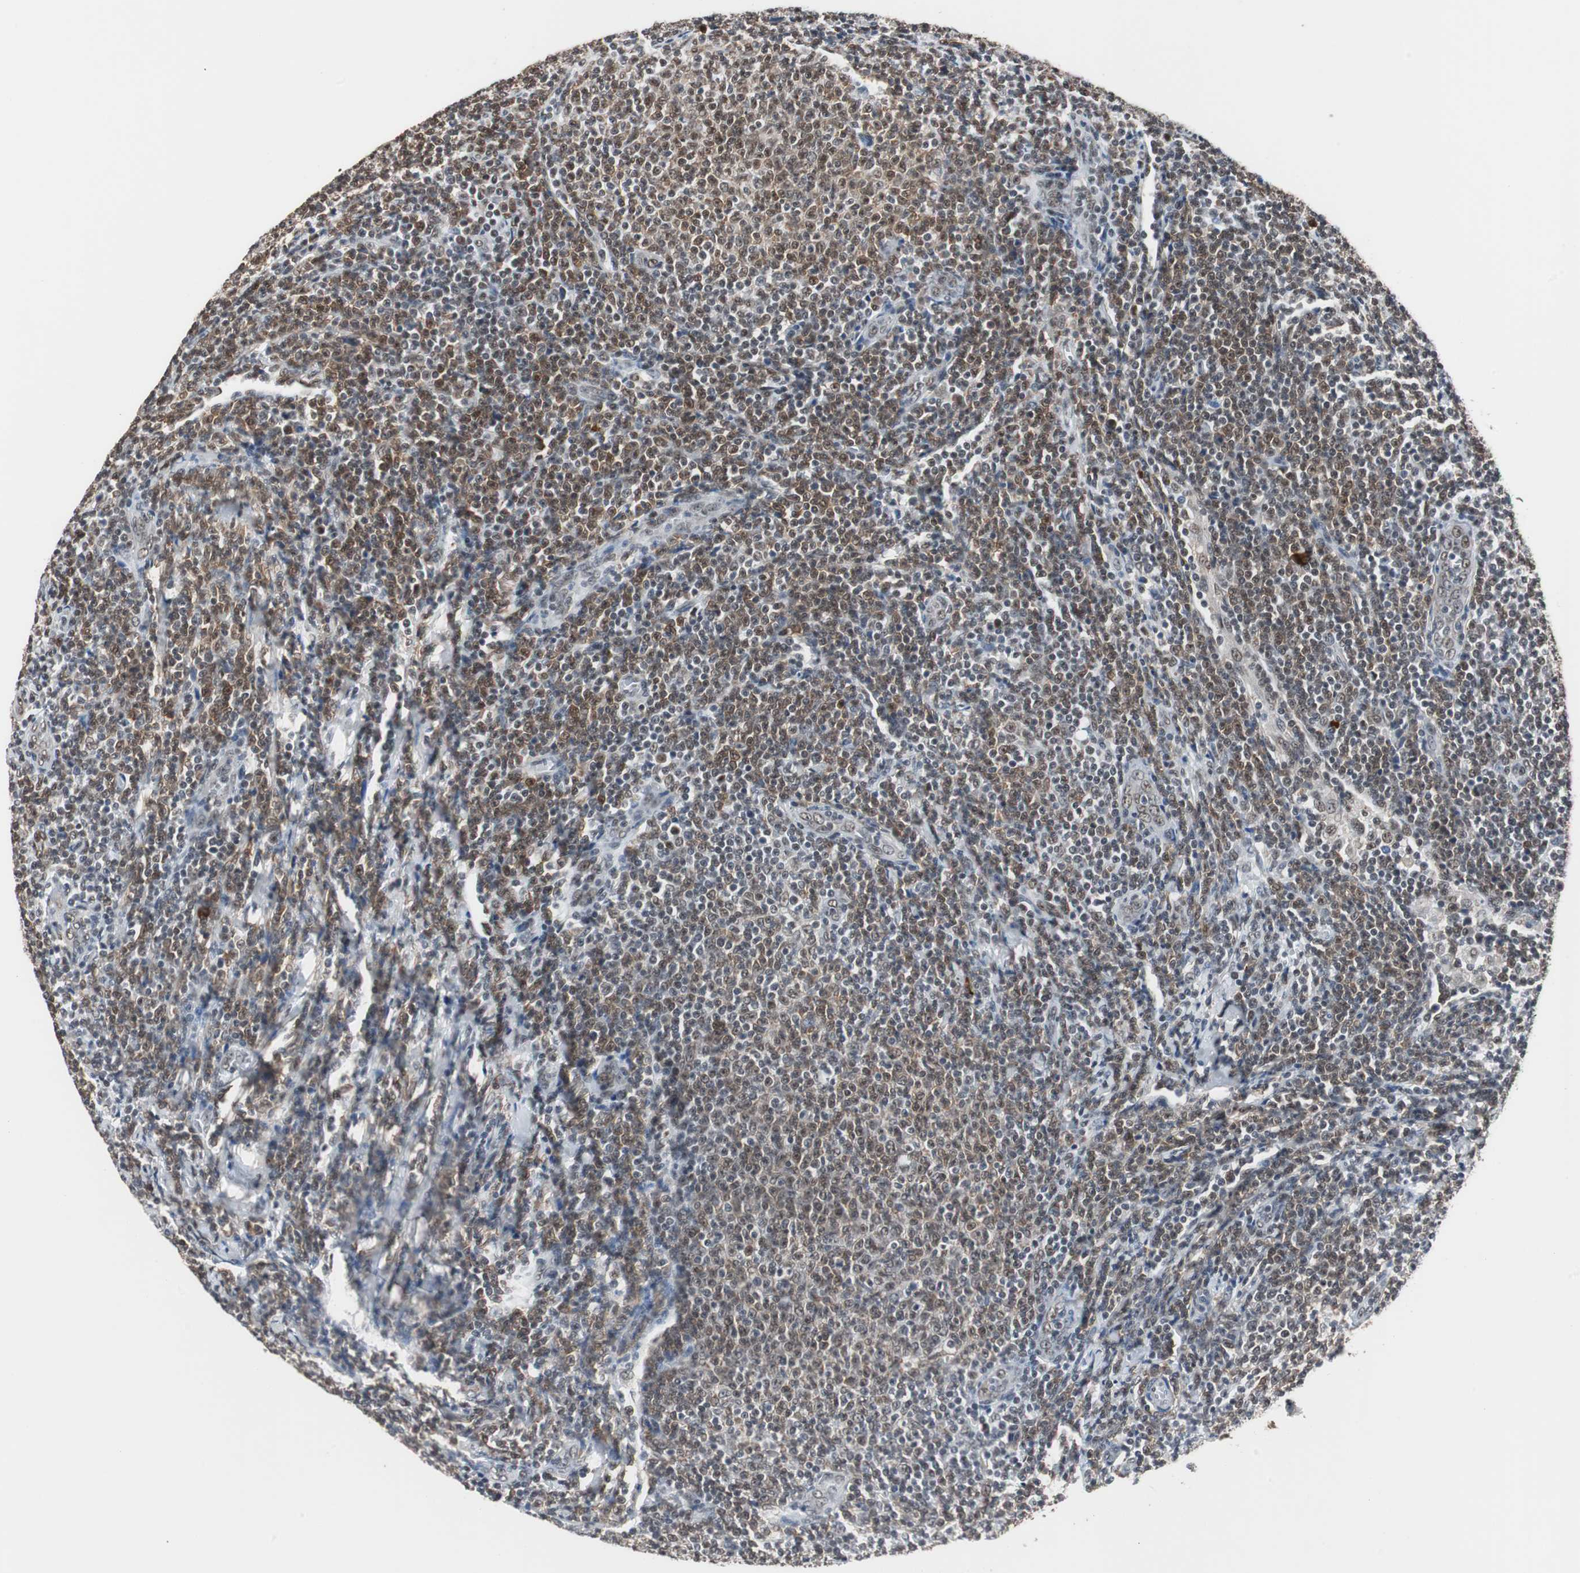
{"staining": {"intensity": "strong", "quantity": ">75%", "location": "cytoplasmic/membranous,nuclear"}, "tissue": "lymphoma", "cell_type": "Tumor cells", "image_type": "cancer", "snomed": [{"axis": "morphology", "description": "Malignant lymphoma, non-Hodgkin's type, Low grade"}, {"axis": "topography", "description": "Lymph node"}], "caption": "This histopathology image reveals immunohistochemistry staining of lymphoma, with high strong cytoplasmic/membranous and nuclear positivity in approximately >75% of tumor cells.", "gene": "TAF7", "patient": {"sex": "male", "age": 66}}